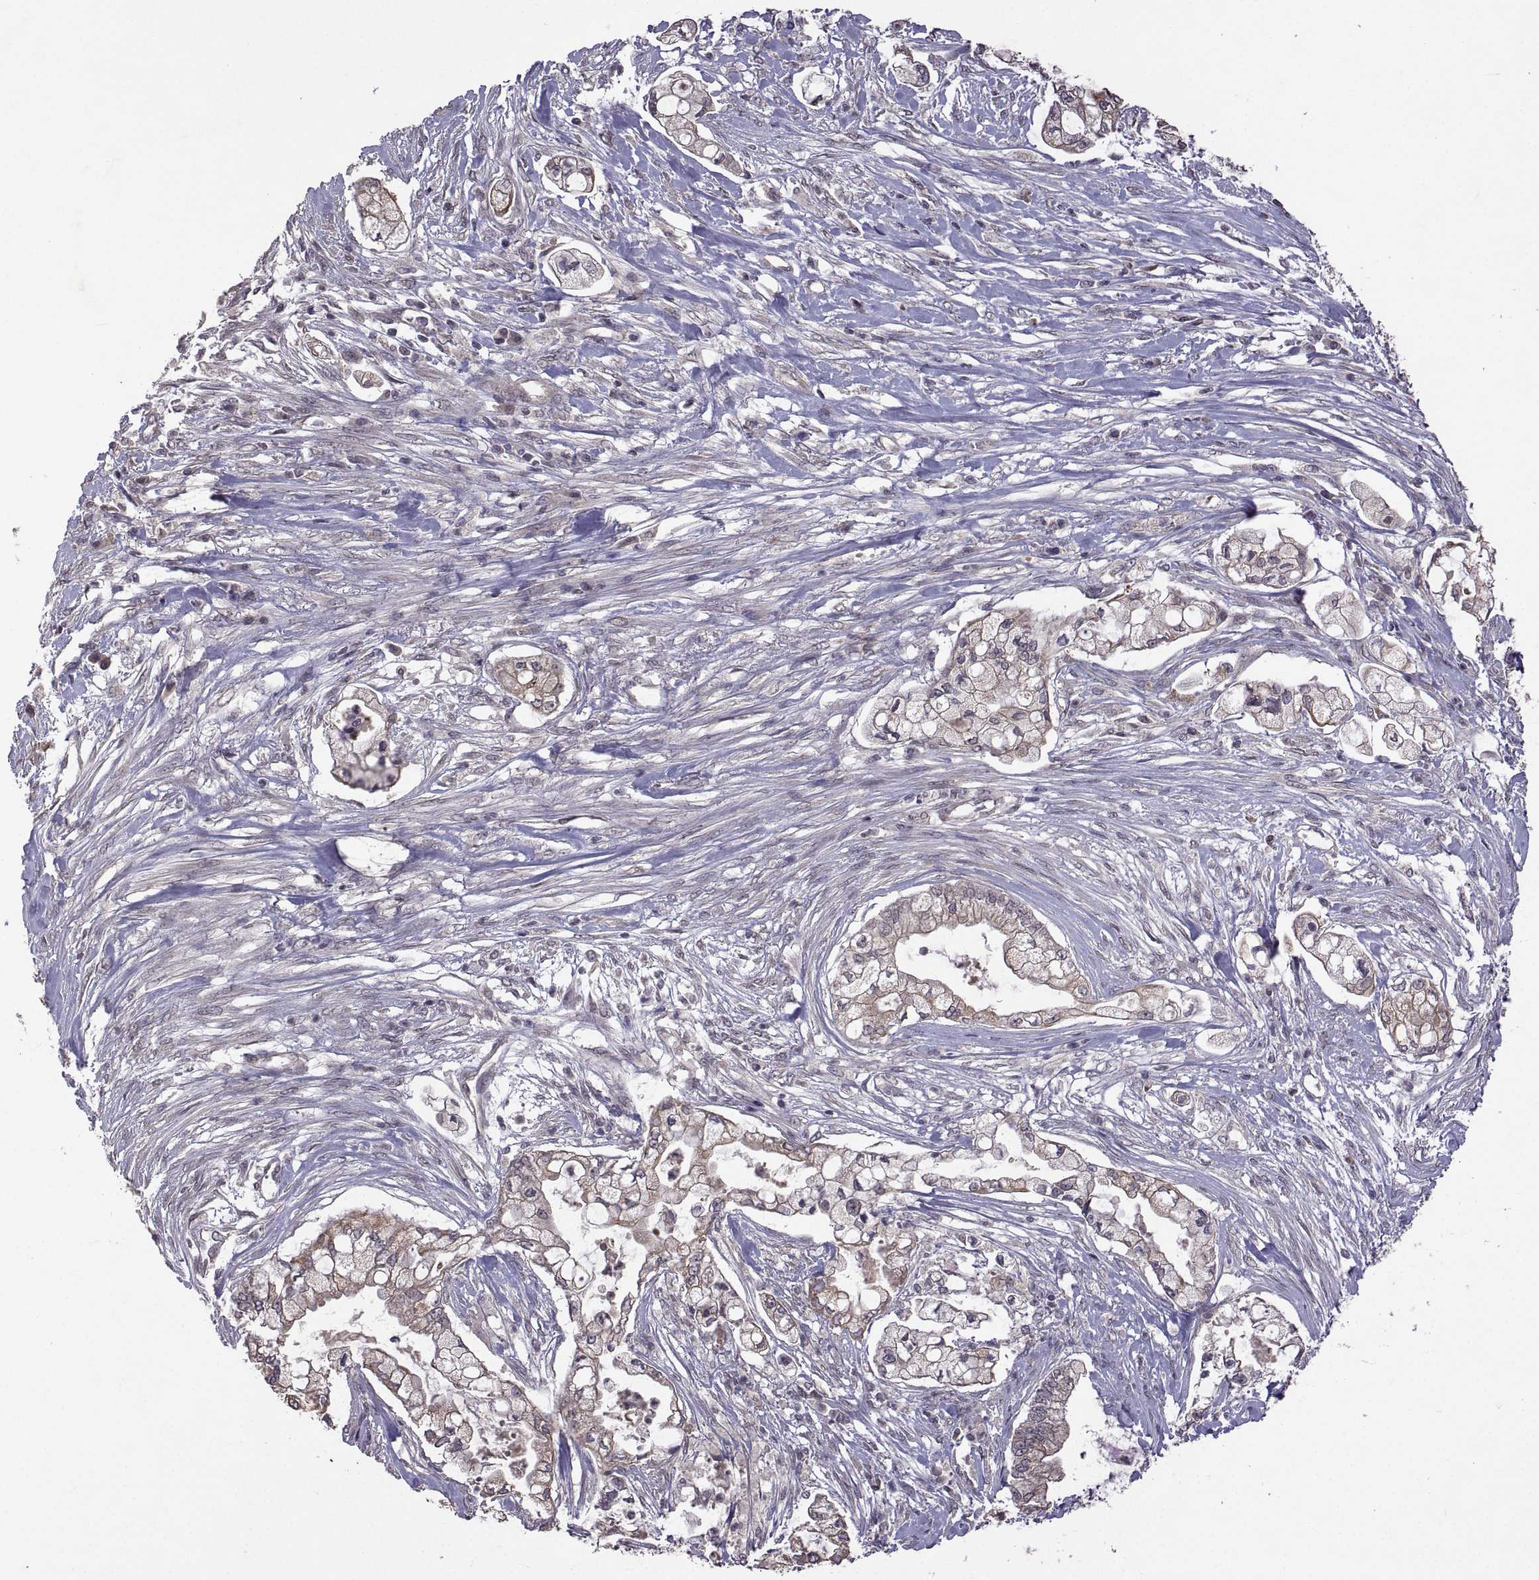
{"staining": {"intensity": "moderate", "quantity": "25%-75%", "location": "cytoplasmic/membranous"}, "tissue": "pancreatic cancer", "cell_type": "Tumor cells", "image_type": "cancer", "snomed": [{"axis": "morphology", "description": "Adenocarcinoma, NOS"}, {"axis": "topography", "description": "Pancreas"}], "caption": "Human pancreatic cancer stained for a protein (brown) reveals moderate cytoplasmic/membranous positive positivity in approximately 25%-75% of tumor cells.", "gene": "LAMA1", "patient": {"sex": "female", "age": 69}}